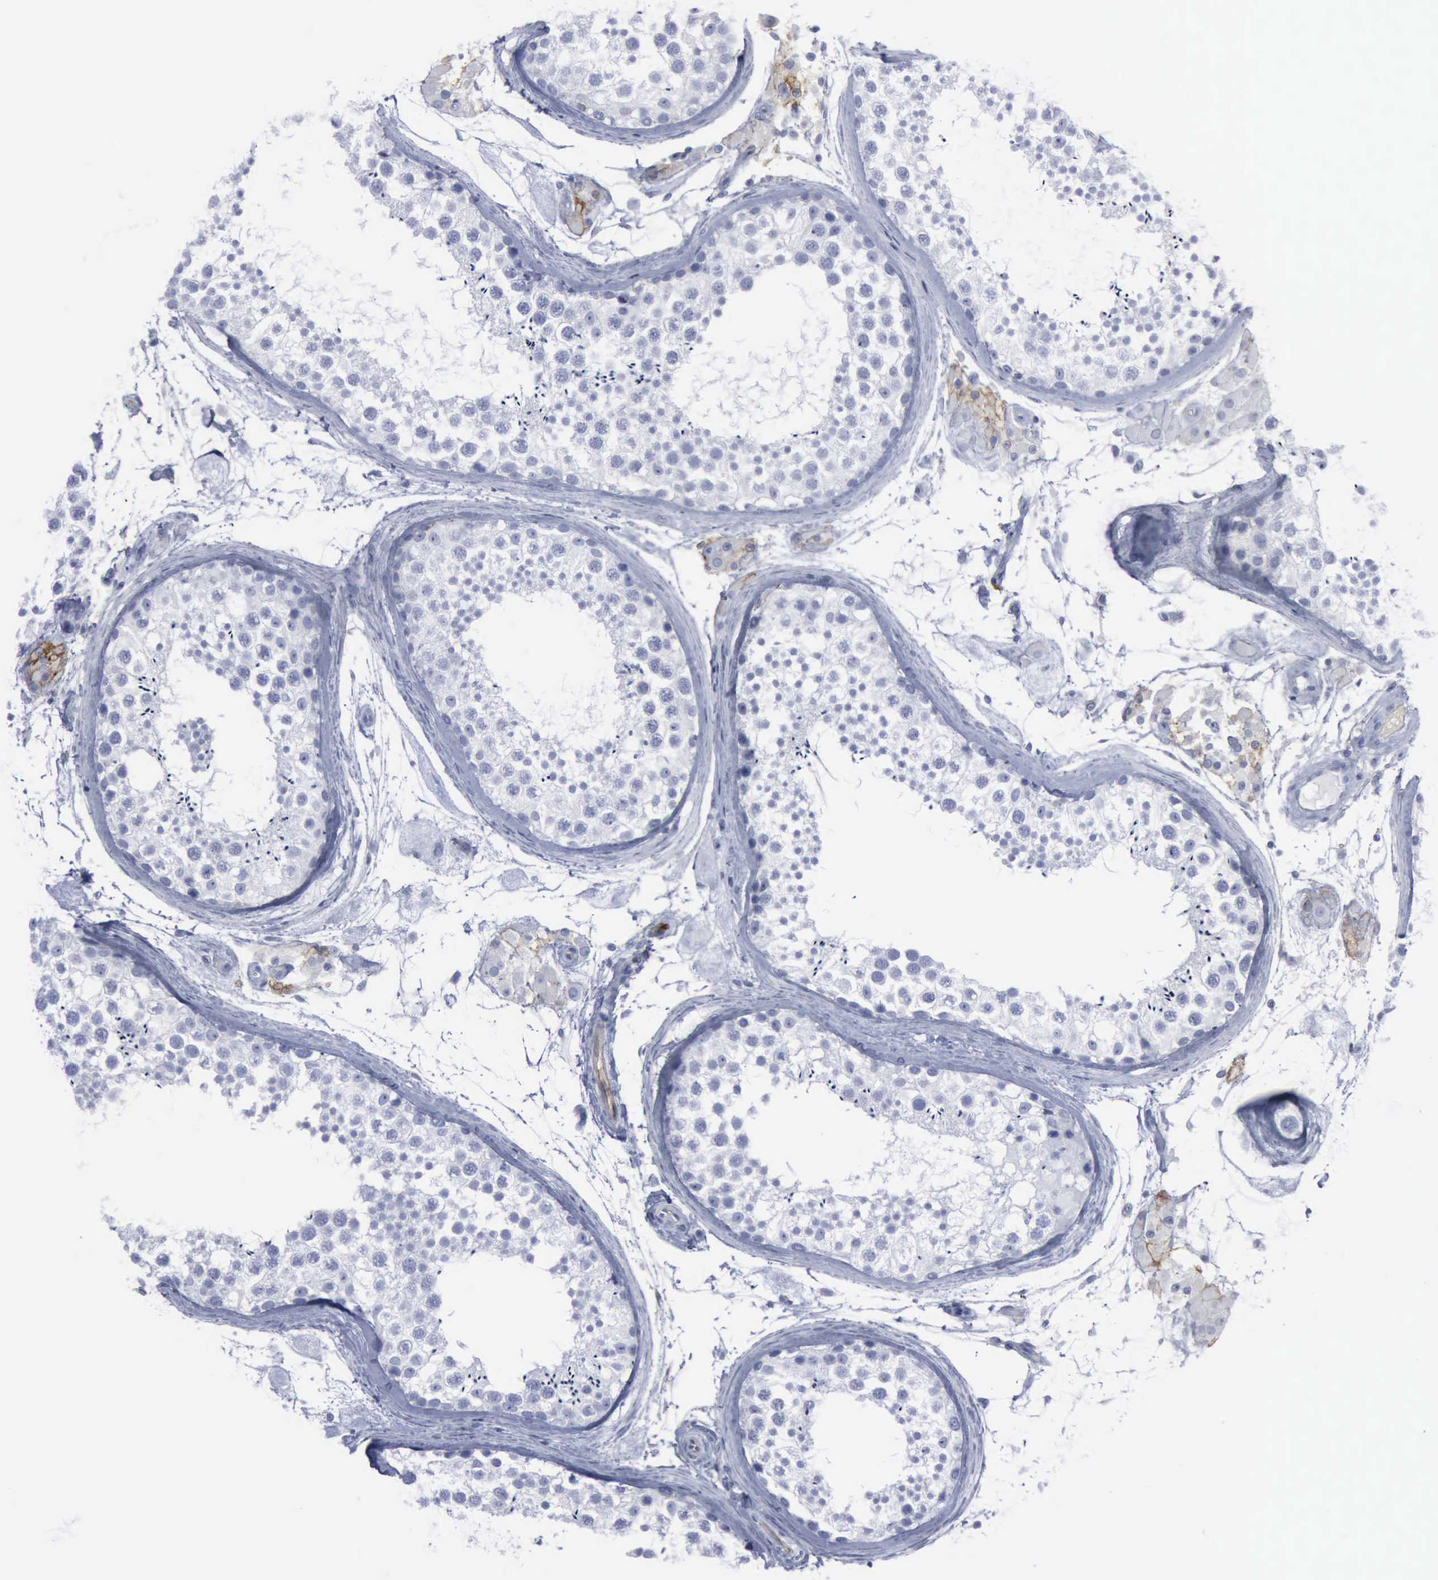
{"staining": {"intensity": "negative", "quantity": "none", "location": "none"}, "tissue": "testis", "cell_type": "Cells in seminiferous ducts", "image_type": "normal", "snomed": [{"axis": "morphology", "description": "Normal tissue, NOS"}, {"axis": "topography", "description": "Testis"}], "caption": "The photomicrograph reveals no staining of cells in seminiferous ducts in unremarkable testis. (DAB immunohistochemistry (IHC) visualized using brightfield microscopy, high magnification).", "gene": "VCAM1", "patient": {"sex": "male", "age": 46}}